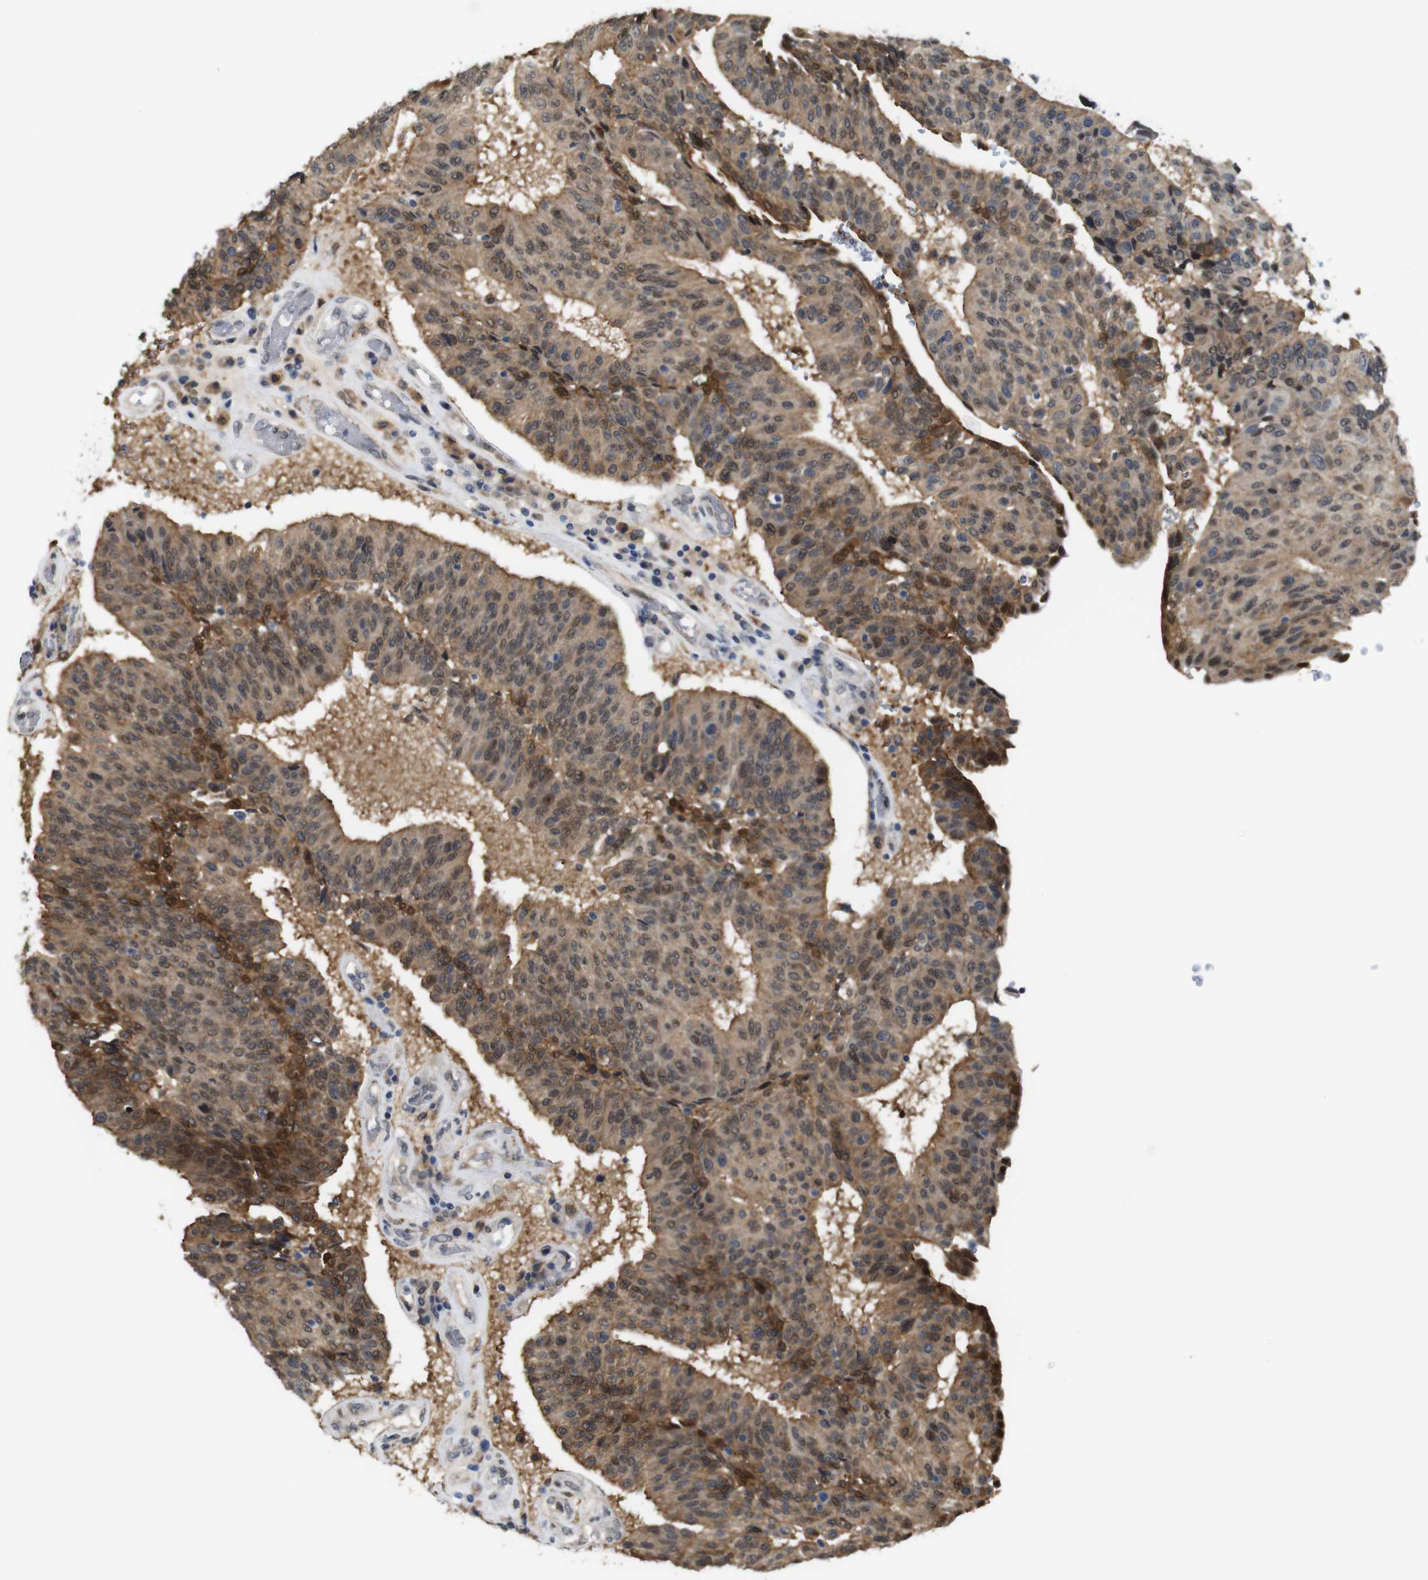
{"staining": {"intensity": "moderate", "quantity": ">75%", "location": "cytoplasmic/membranous,nuclear"}, "tissue": "urothelial cancer", "cell_type": "Tumor cells", "image_type": "cancer", "snomed": [{"axis": "morphology", "description": "Urothelial carcinoma, High grade"}, {"axis": "topography", "description": "Urinary bladder"}], "caption": "Urothelial cancer stained for a protein (brown) shows moderate cytoplasmic/membranous and nuclear positive positivity in approximately >75% of tumor cells.", "gene": "PNMA8A", "patient": {"sex": "male", "age": 66}}